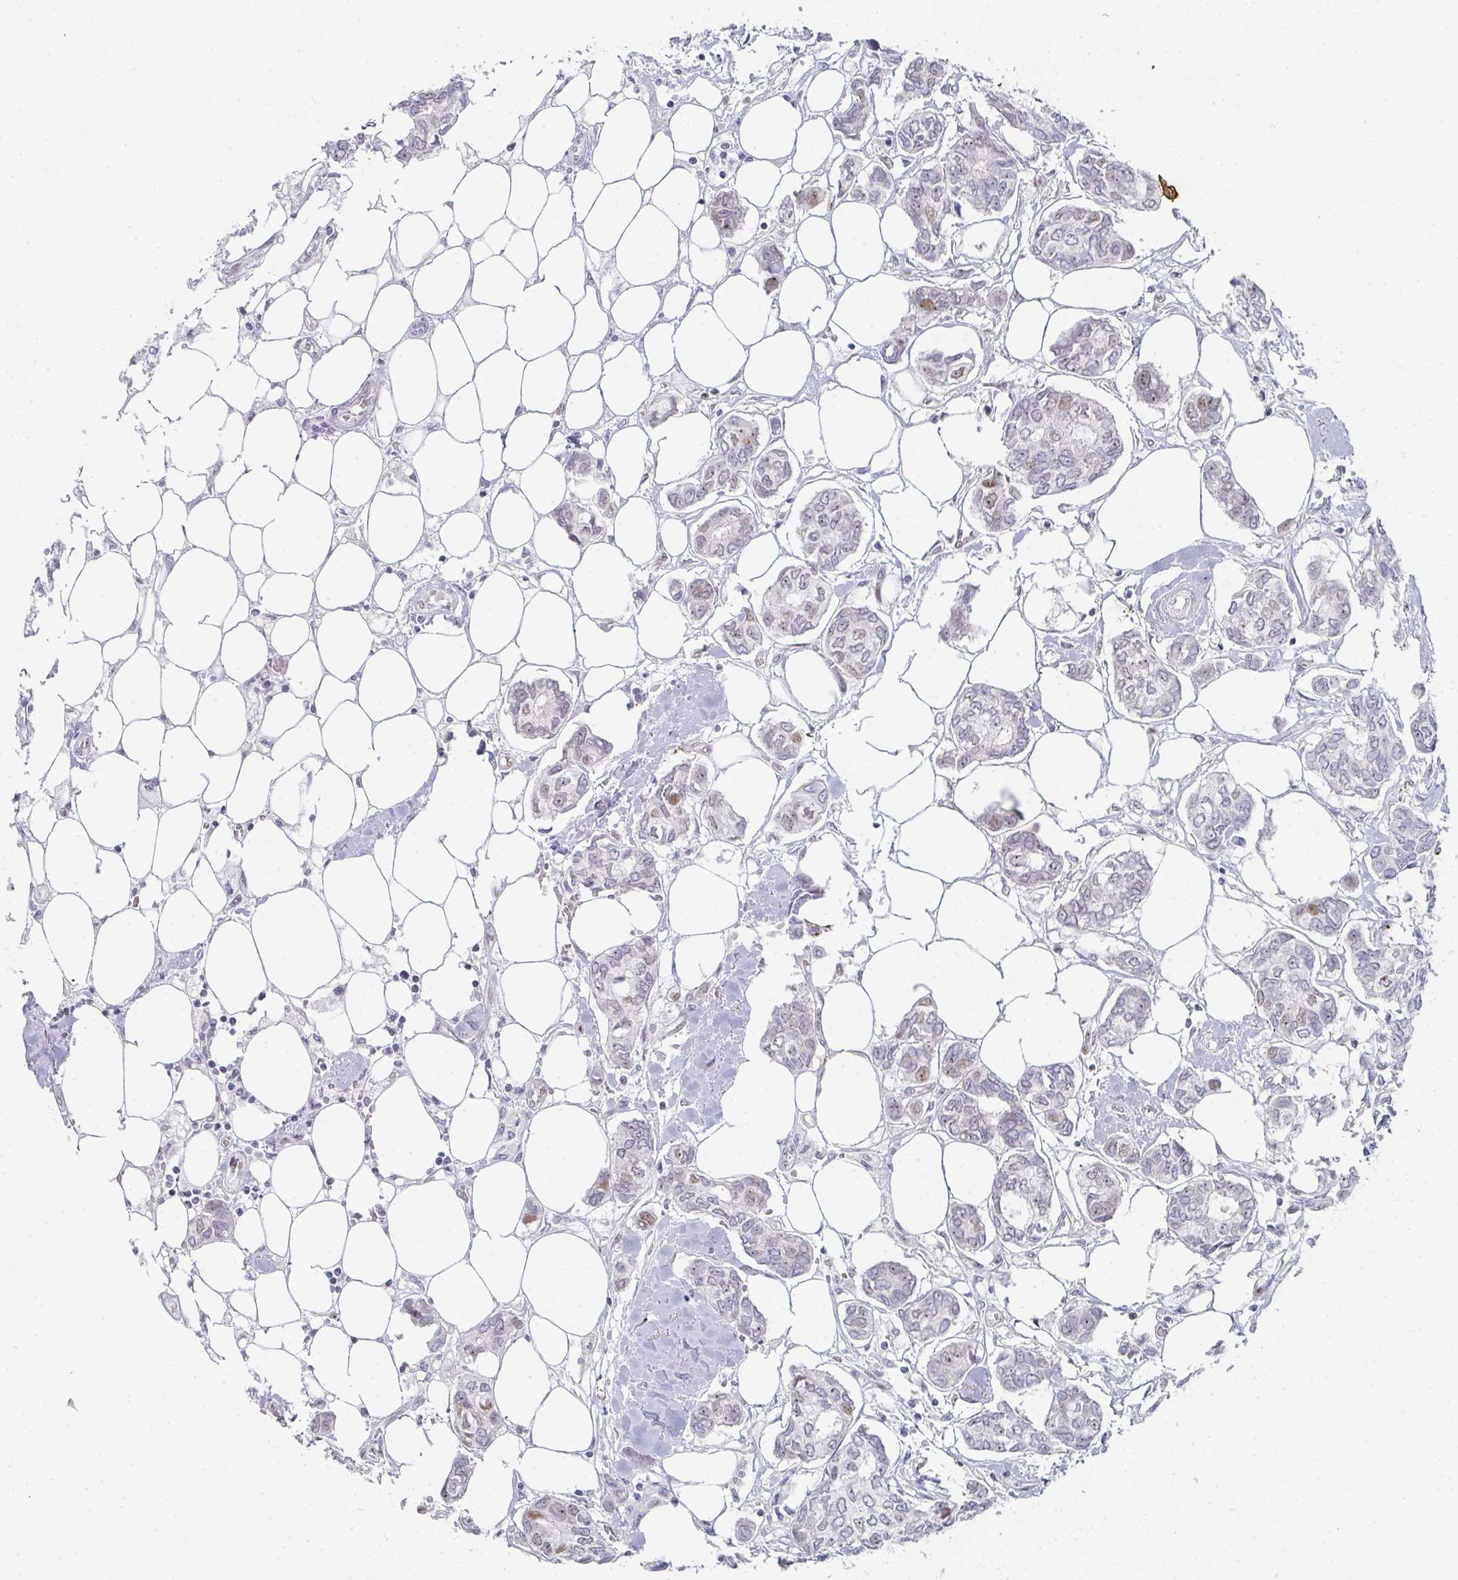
{"staining": {"intensity": "weak", "quantity": "<25%", "location": "nuclear"}, "tissue": "breast cancer", "cell_type": "Tumor cells", "image_type": "cancer", "snomed": [{"axis": "morphology", "description": "Duct carcinoma"}, {"axis": "topography", "description": "Breast"}], "caption": "High power microscopy image of an immunohistochemistry (IHC) photomicrograph of breast cancer, revealing no significant positivity in tumor cells. The staining is performed using DAB (3,3'-diaminobenzidine) brown chromogen with nuclei counter-stained in using hematoxylin.", "gene": "POU2AF2", "patient": {"sex": "female", "age": 73}}